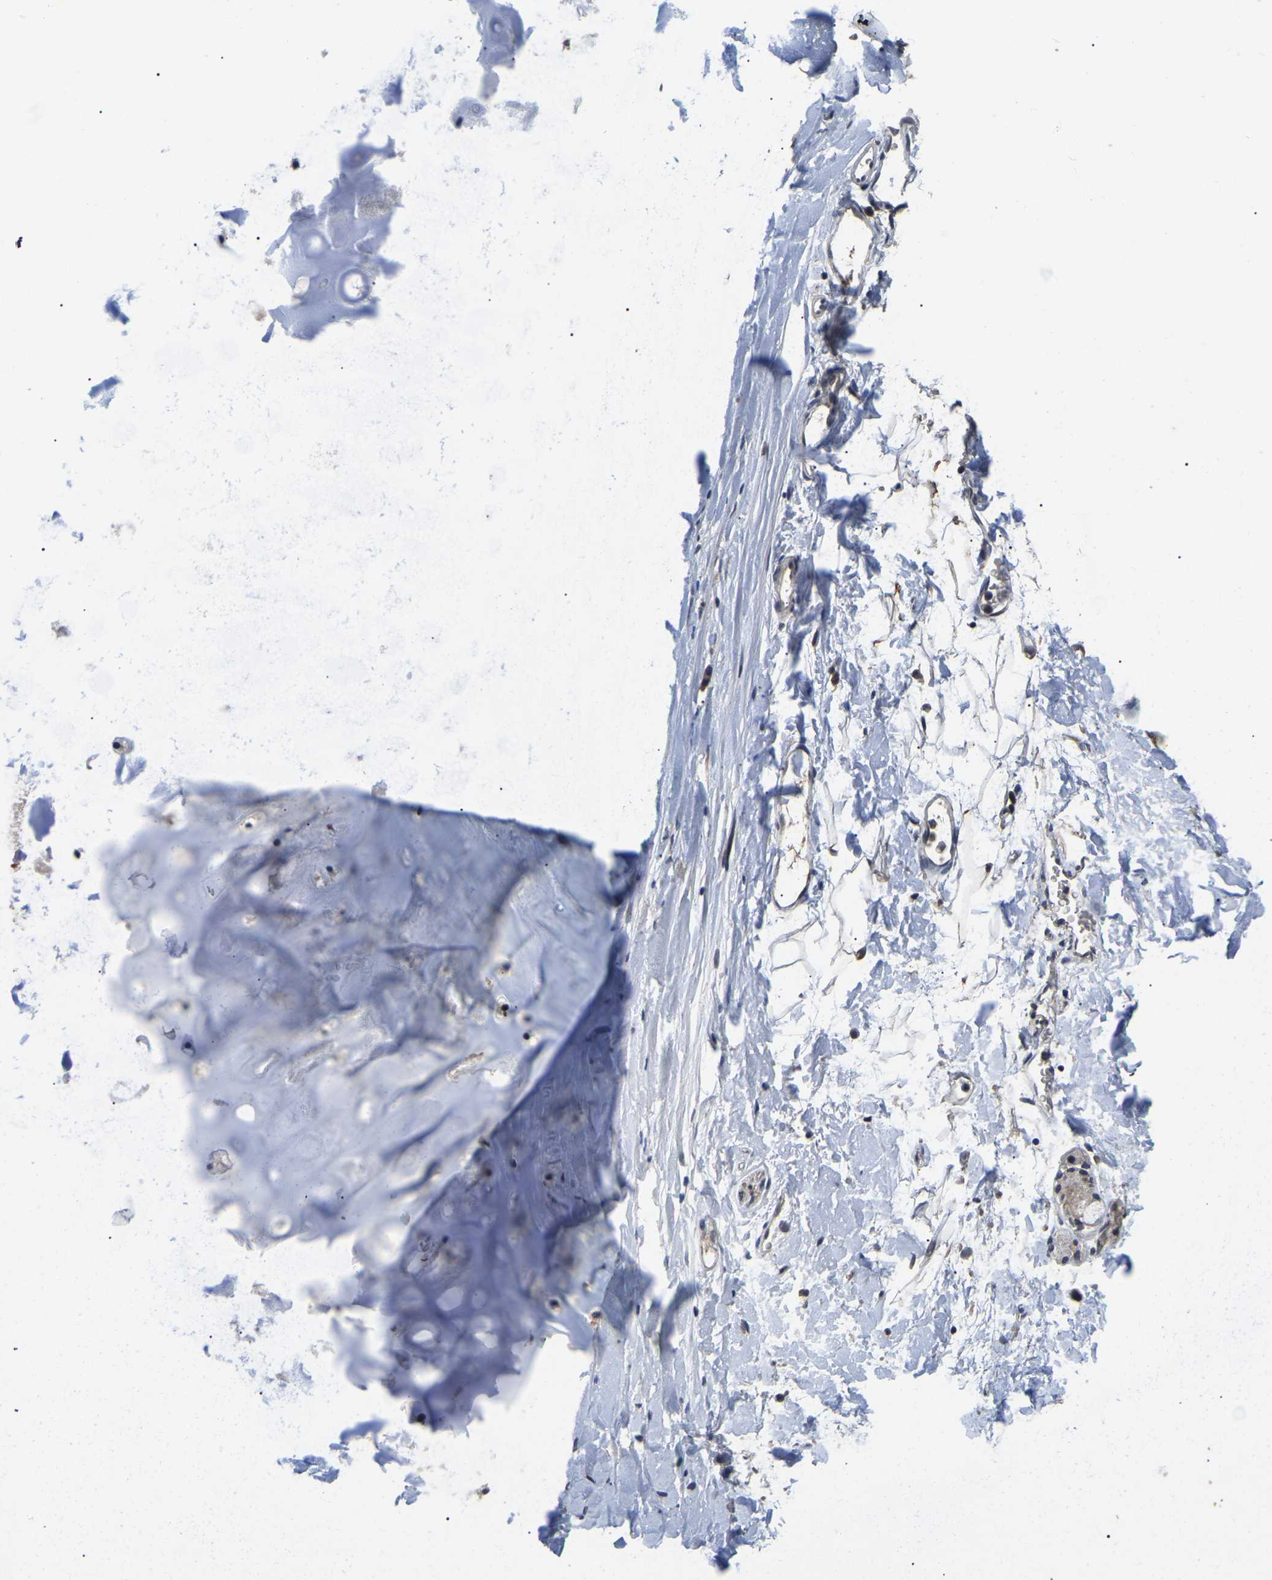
{"staining": {"intensity": "negative", "quantity": "none", "location": "none"}, "tissue": "adipose tissue", "cell_type": "Adipocytes", "image_type": "normal", "snomed": [{"axis": "morphology", "description": "Normal tissue, NOS"}, {"axis": "topography", "description": "Cartilage tissue"}, {"axis": "topography", "description": "Bronchus"}], "caption": "High magnification brightfield microscopy of benign adipose tissue stained with DAB (brown) and counterstained with hematoxylin (blue): adipocytes show no significant staining. (Stains: DAB immunohistochemistry (IHC) with hematoxylin counter stain, Microscopy: brightfield microscopy at high magnification).", "gene": "PPM1E", "patient": {"sex": "female", "age": 53}}